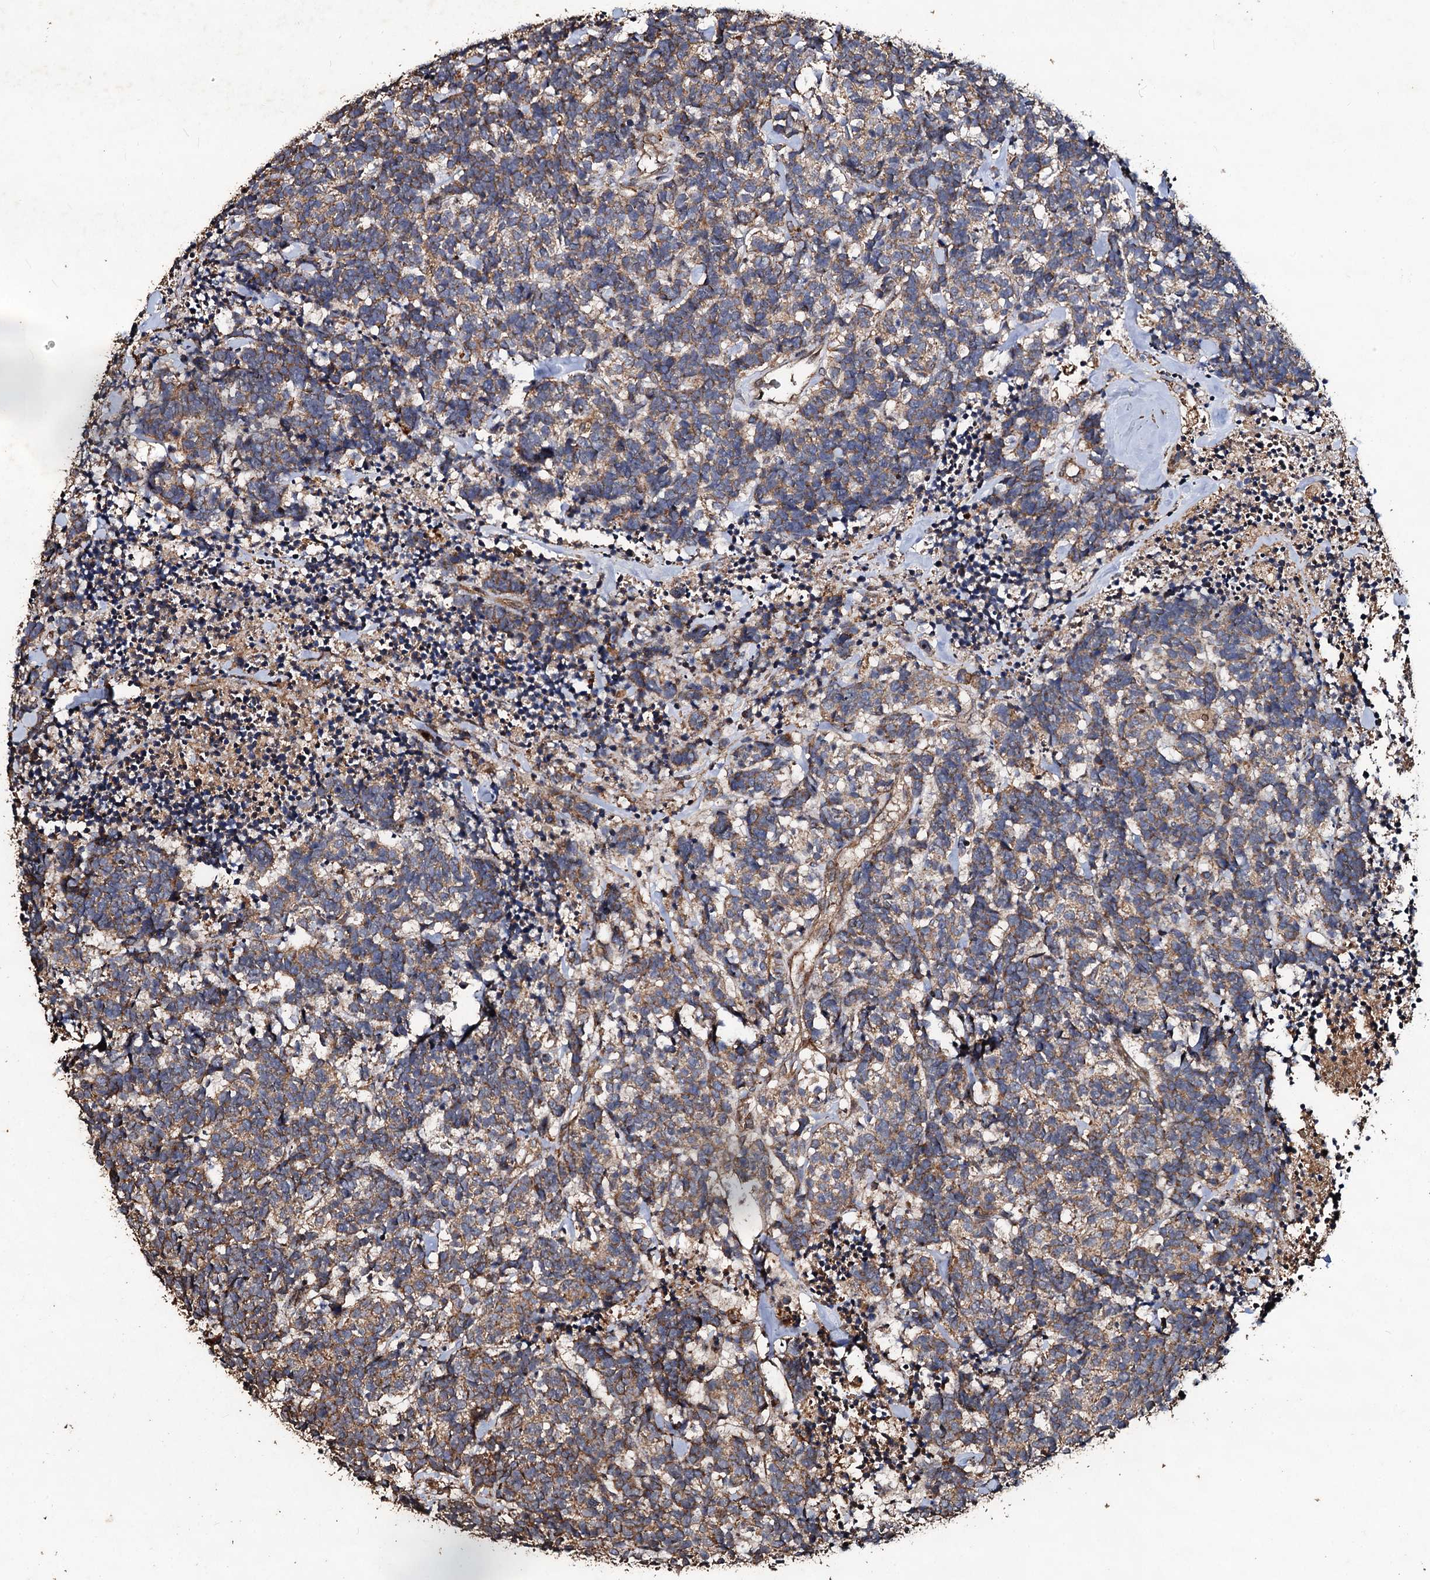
{"staining": {"intensity": "weak", "quantity": "25%-75%", "location": "cytoplasmic/membranous"}, "tissue": "carcinoid", "cell_type": "Tumor cells", "image_type": "cancer", "snomed": [{"axis": "morphology", "description": "Carcinoma, NOS"}, {"axis": "morphology", "description": "Carcinoid, malignant, NOS"}, {"axis": "topography", "description": "Urinary bladder"}], "caption": "IHC (DAB) staining of malignant carcinoid displays weak cytoplasmic/membranous protein expression in about 25%-75% of tumor cells.", "gene": "NOTCH2NLA", "patient": {"sex": "male", "age": 57}}